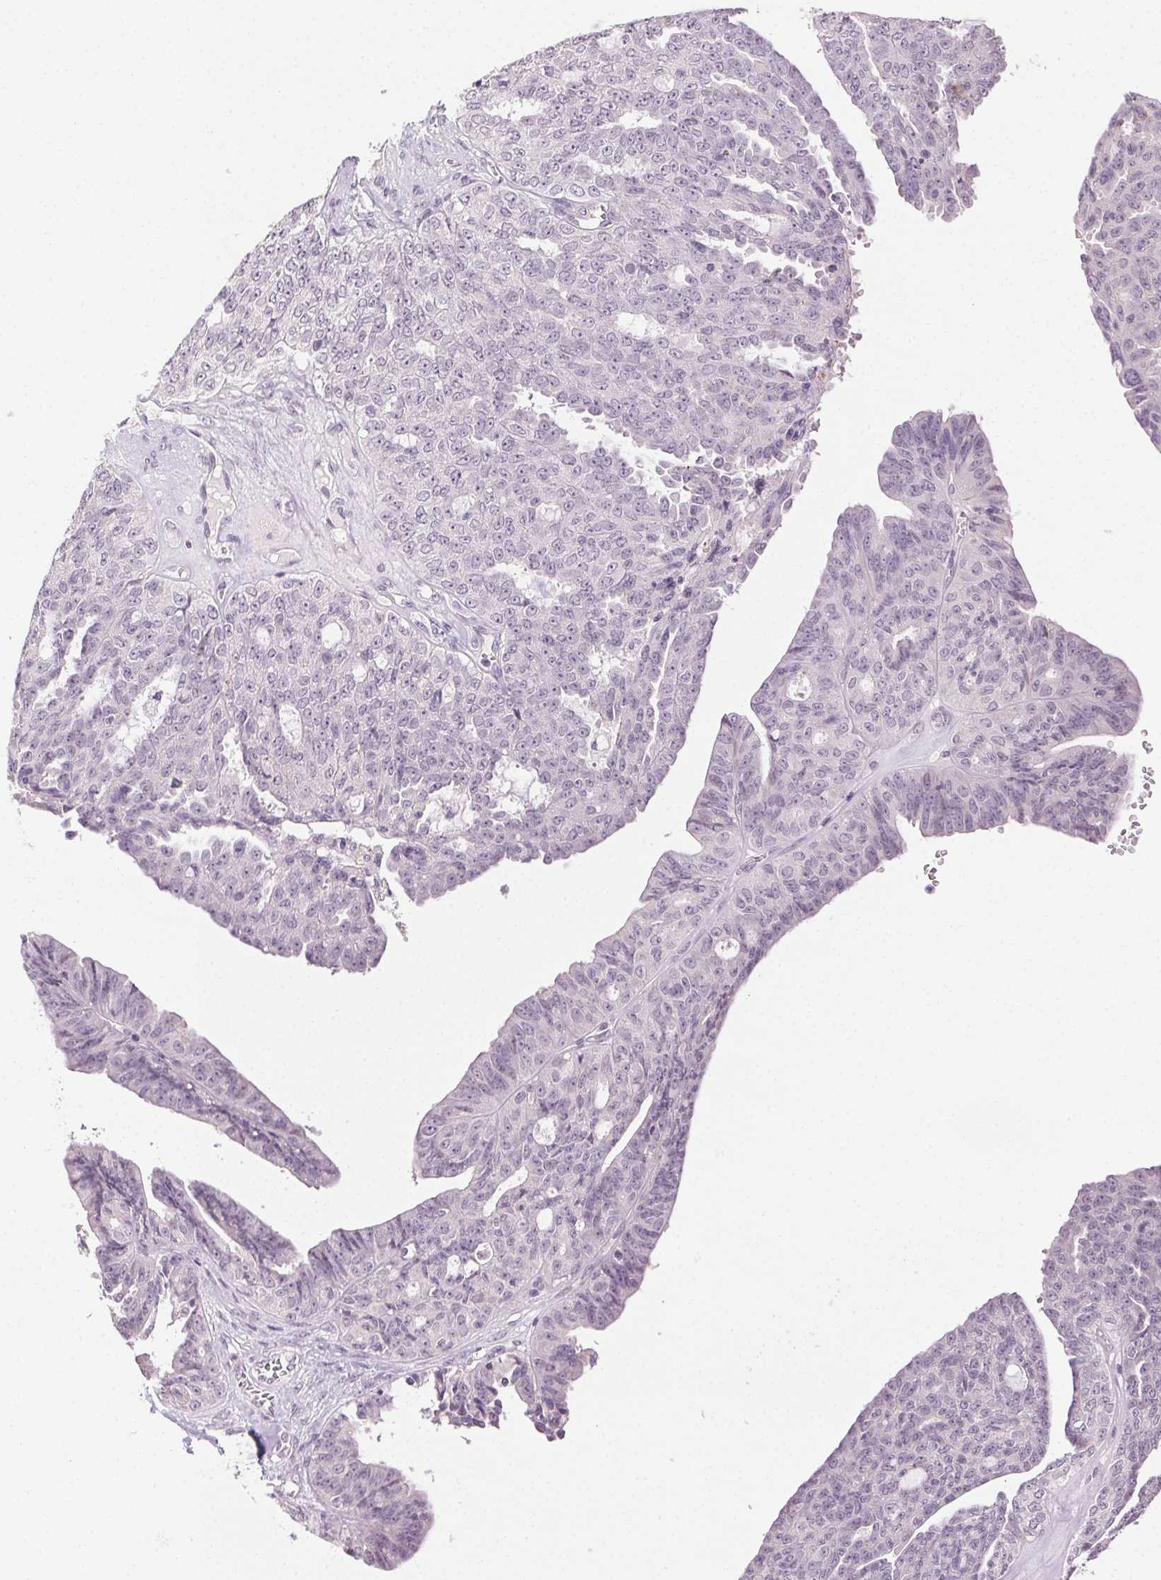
{"staining": {"intensity": "negative", "quantity": "none", "location": "none"}, "tissue": "ovarian cancer", "cell_type": "Tumor cells", "image_type": "cancer", "snomed": [{"axis": "morphology", "description": "Cystadenocarcinoma, serous, NOS"}, {"axis": "topography", "description": "Ovary"}], "caption": "Micrograph shows no significant protein positivity in tumor cells of serous cystadenocarcinoma (ovarian).", "gene": "CLDN10", "patient": {"sex": "female", "age": 71}}